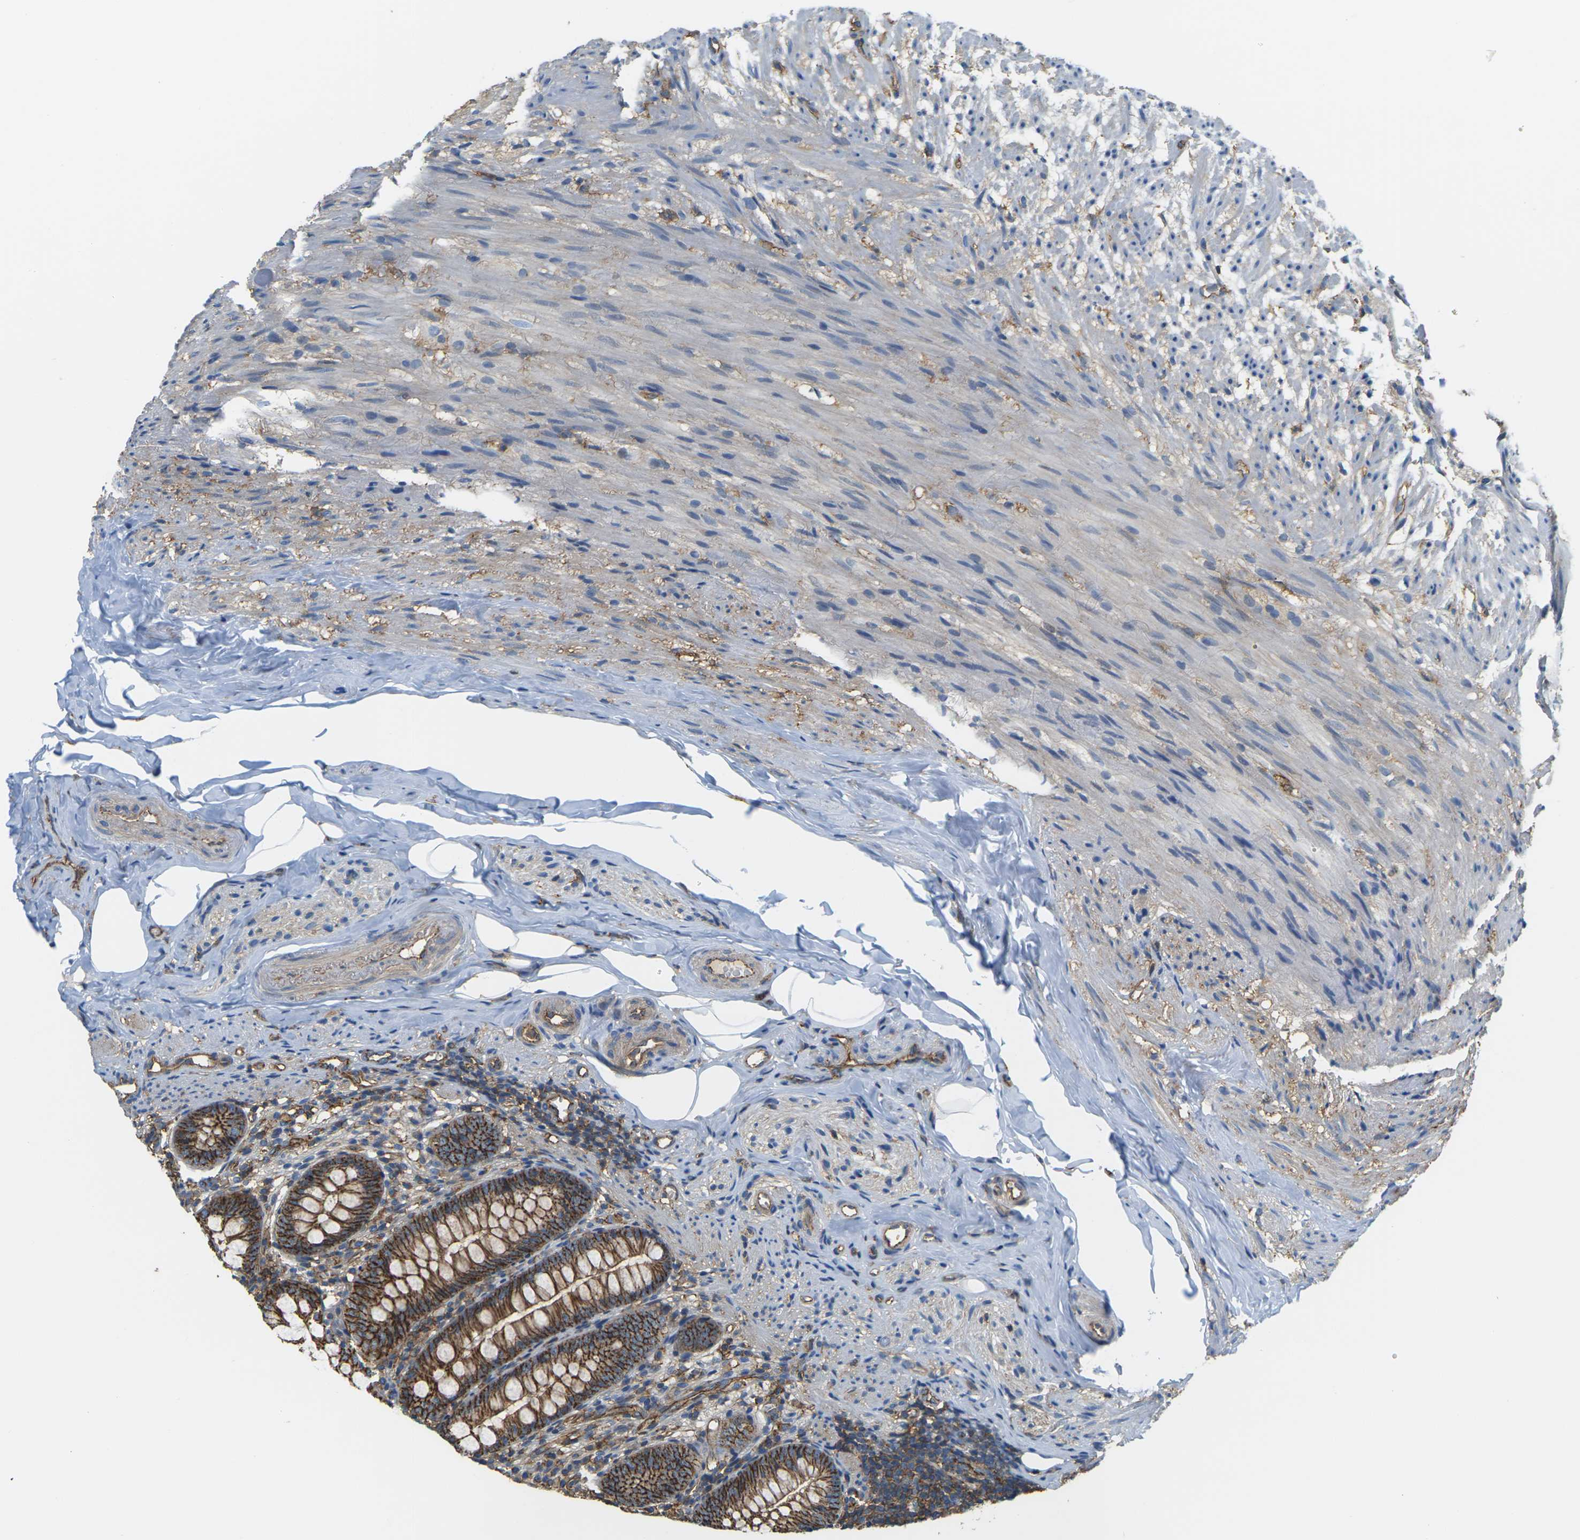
{"staining": {"intensity": "moderate", "quantity": ">75%", "location": "cytoplasmic/membranous"}, "tissue": "appendix", "cell_type": "Glandular cells", "image_type": "normal", "snomed": [{"axis": "morphology", "description": "Normal tissue, NOS"}, {"axis": "topography", "description": "Appendix"}], "caption": "Moderate cytoplasmic/membranous protein expression is seen in about >75% of glandular cells in appendix.", "gene": "IQGAP1", "patient": {"sex": "female", "age": 77}}